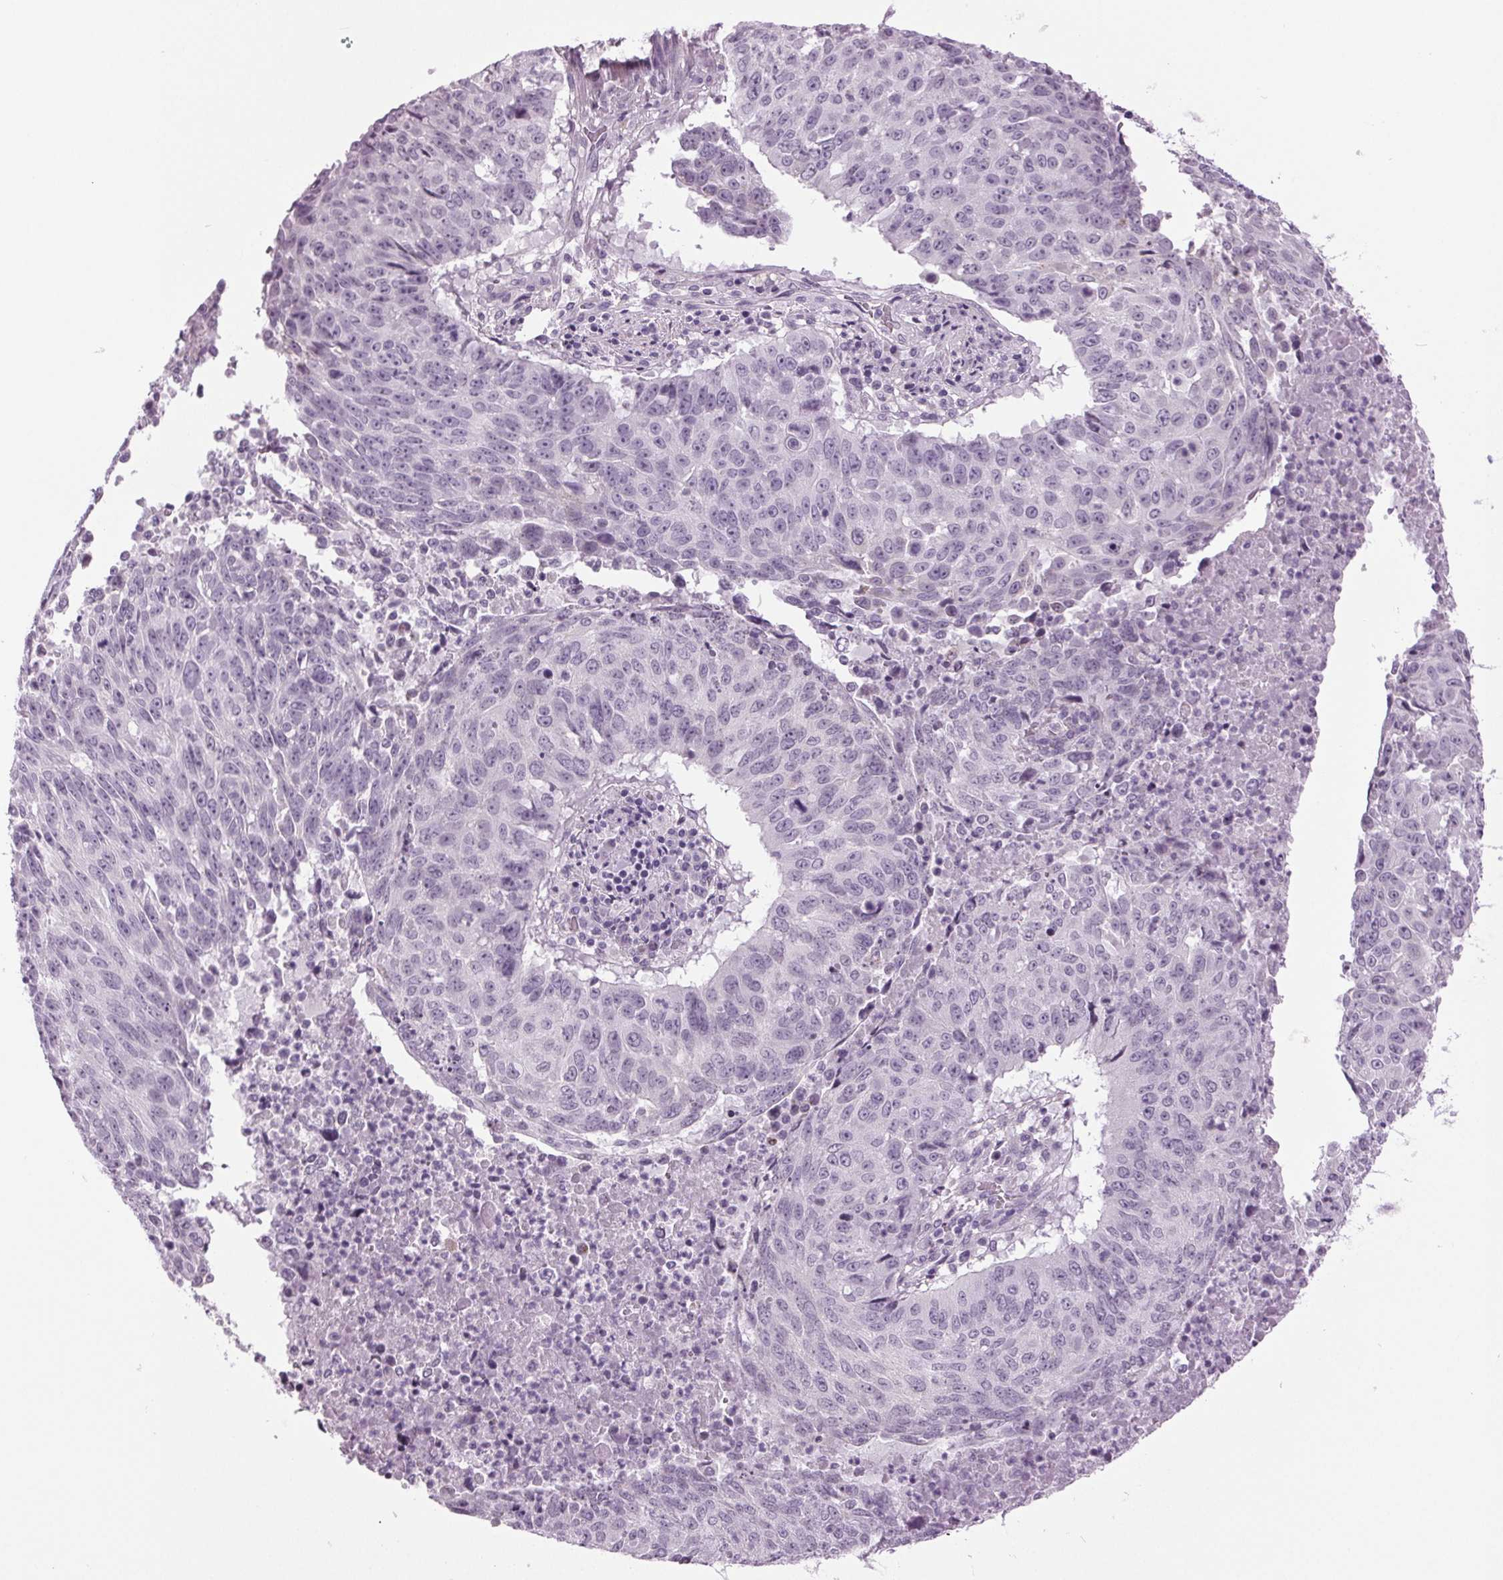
{"staining": {"intensity": "negative", "quantity": "none", "location": "none"}, "tissue": "lung cancer", "cell_type": "Tumor cells", "image_type": "cancer", "snomed": [{"axis": "morphology", "description": "Normal tissue, NOS"}, {"axis": "morphology", "description": "Squamous cell carcinoma, NOS"}, {"axis": "topography", "description": "Bronchus"}, {"axis": "topography", "description": "Lung"}], "caption": "Tumor cells show no significant protein staining in lung cancer.", "gene": "DNAH12", "patient": {"sex": "male", "age": 64}}